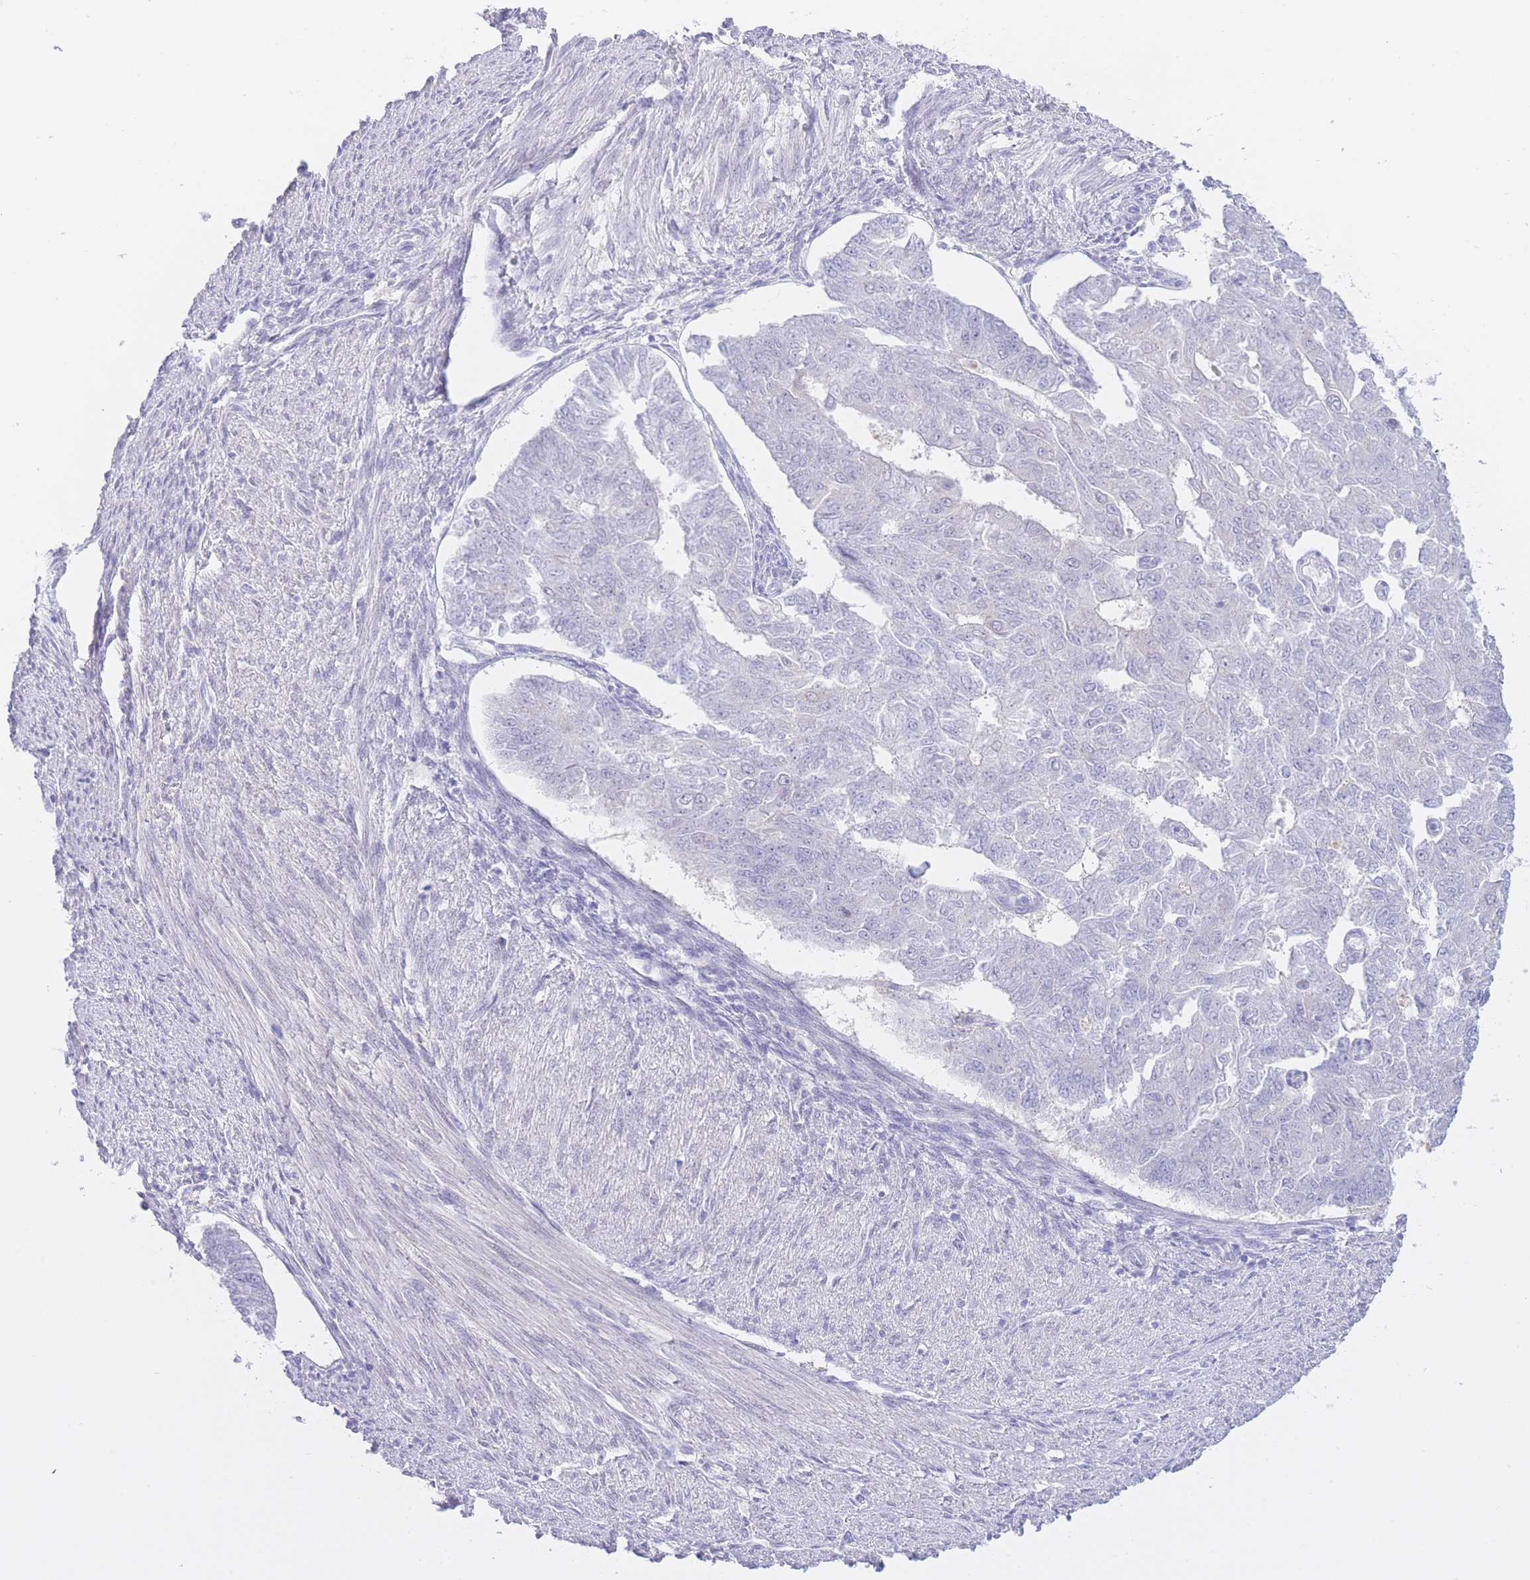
{"staining": {"intensity": "negative", "quantity": "none", "location": "none"}, "tissue": "endometrial cancer", "cell_type": "Tumor cells", "image_type": "cancer", "snomed": [{"axis": "morphology", "description": "Adenocarcinoma, NOS"}, {"axis": "topography", "description": "Endometrium"}], "caption": "Human endometrial cancer (adenocarcinoma) stained for a protein using immunohistochemistry demonstrates no expression in tumor cells.", "gene": "ZNF212", "patient": {"sex": "female", "age": 32}}